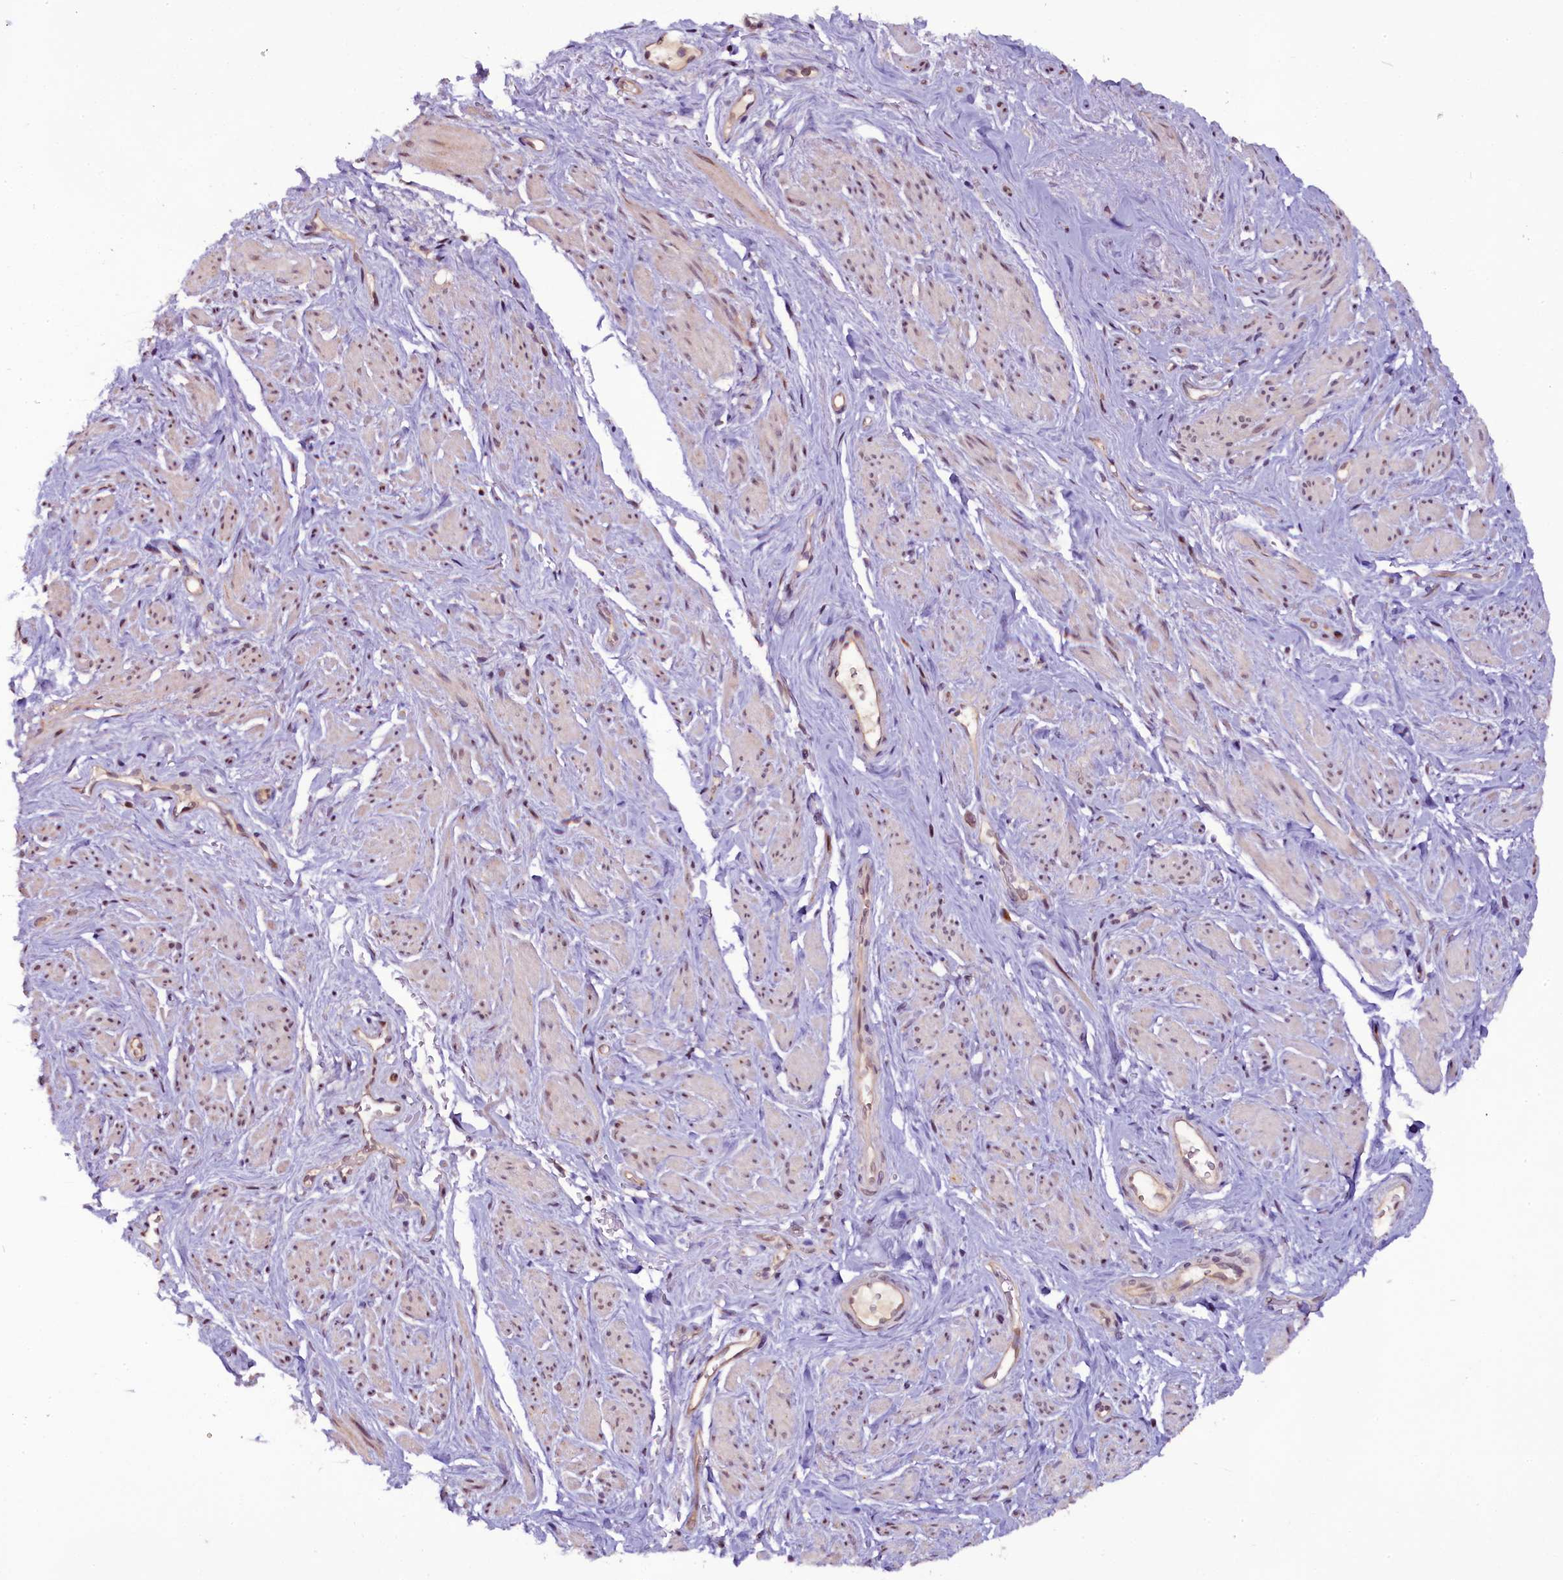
{"staining": {"intensity": "weak", "quantity": "25%-75%", "location": "nuclear"}, "tissue": "smooth muscle", "cell_type": "Smooth muscle cells", "image_type": "normal", "snomed": [{"axis": "morphology", "description": "Normal tissue, NOS"}, {"axis": "topography", "description": "Smooth muscle"}, {"axis": "topography", "description": "Peripheral nerve tissue"}], "caption": "The photomicrograph exhibits a brown stain indicating the presence of a protein in the nuclear of smooth muscle cells in smooth muscle.", "gene": "RPUSD2", "patient": {"sex": "male", "age": 69}}